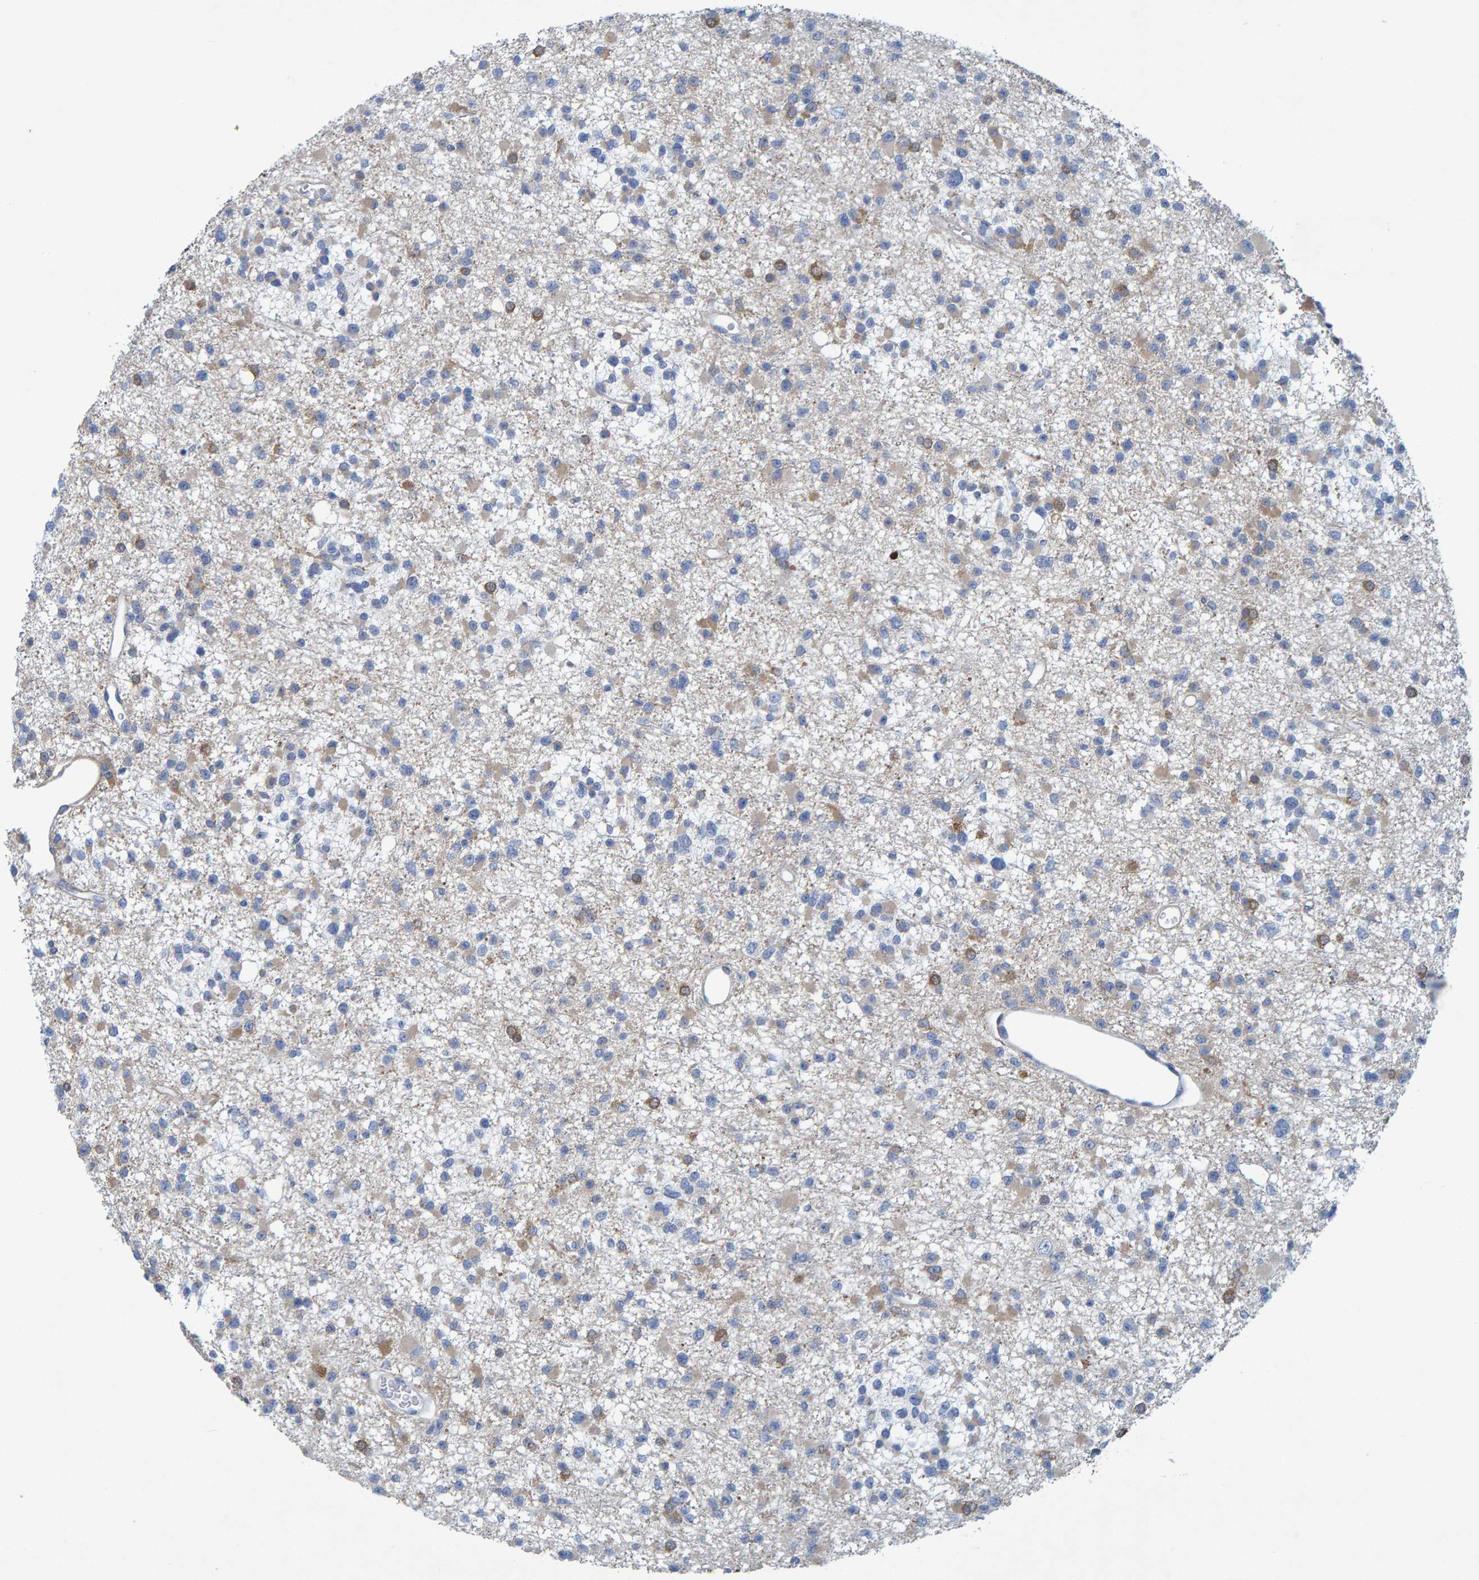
{"staining": {"intensity": "weak", "quantity": "25%-75%", "location": "cytoplasmic/membranous"}, "tissue": "glioma", "cell_type": "Tumor cells", "image_type": "cancer", "snomed": [{"axis": "morphology", "description": "Glioma, malignant, Low grade"}, {"axis": "topography", "description": "Brain"}], "caption": "Glioma was stained to show a protein in brown. There is low levels of weak cytoplasmic/membranous expression in approximately 25%-75% of tumor cells. Using DAB (brown) and hematoxylin (blue) stains, captured at high magnification using brightfield microscopy.", "gene": "ALAD", "patient": {"sex": "female", "age": 22}}